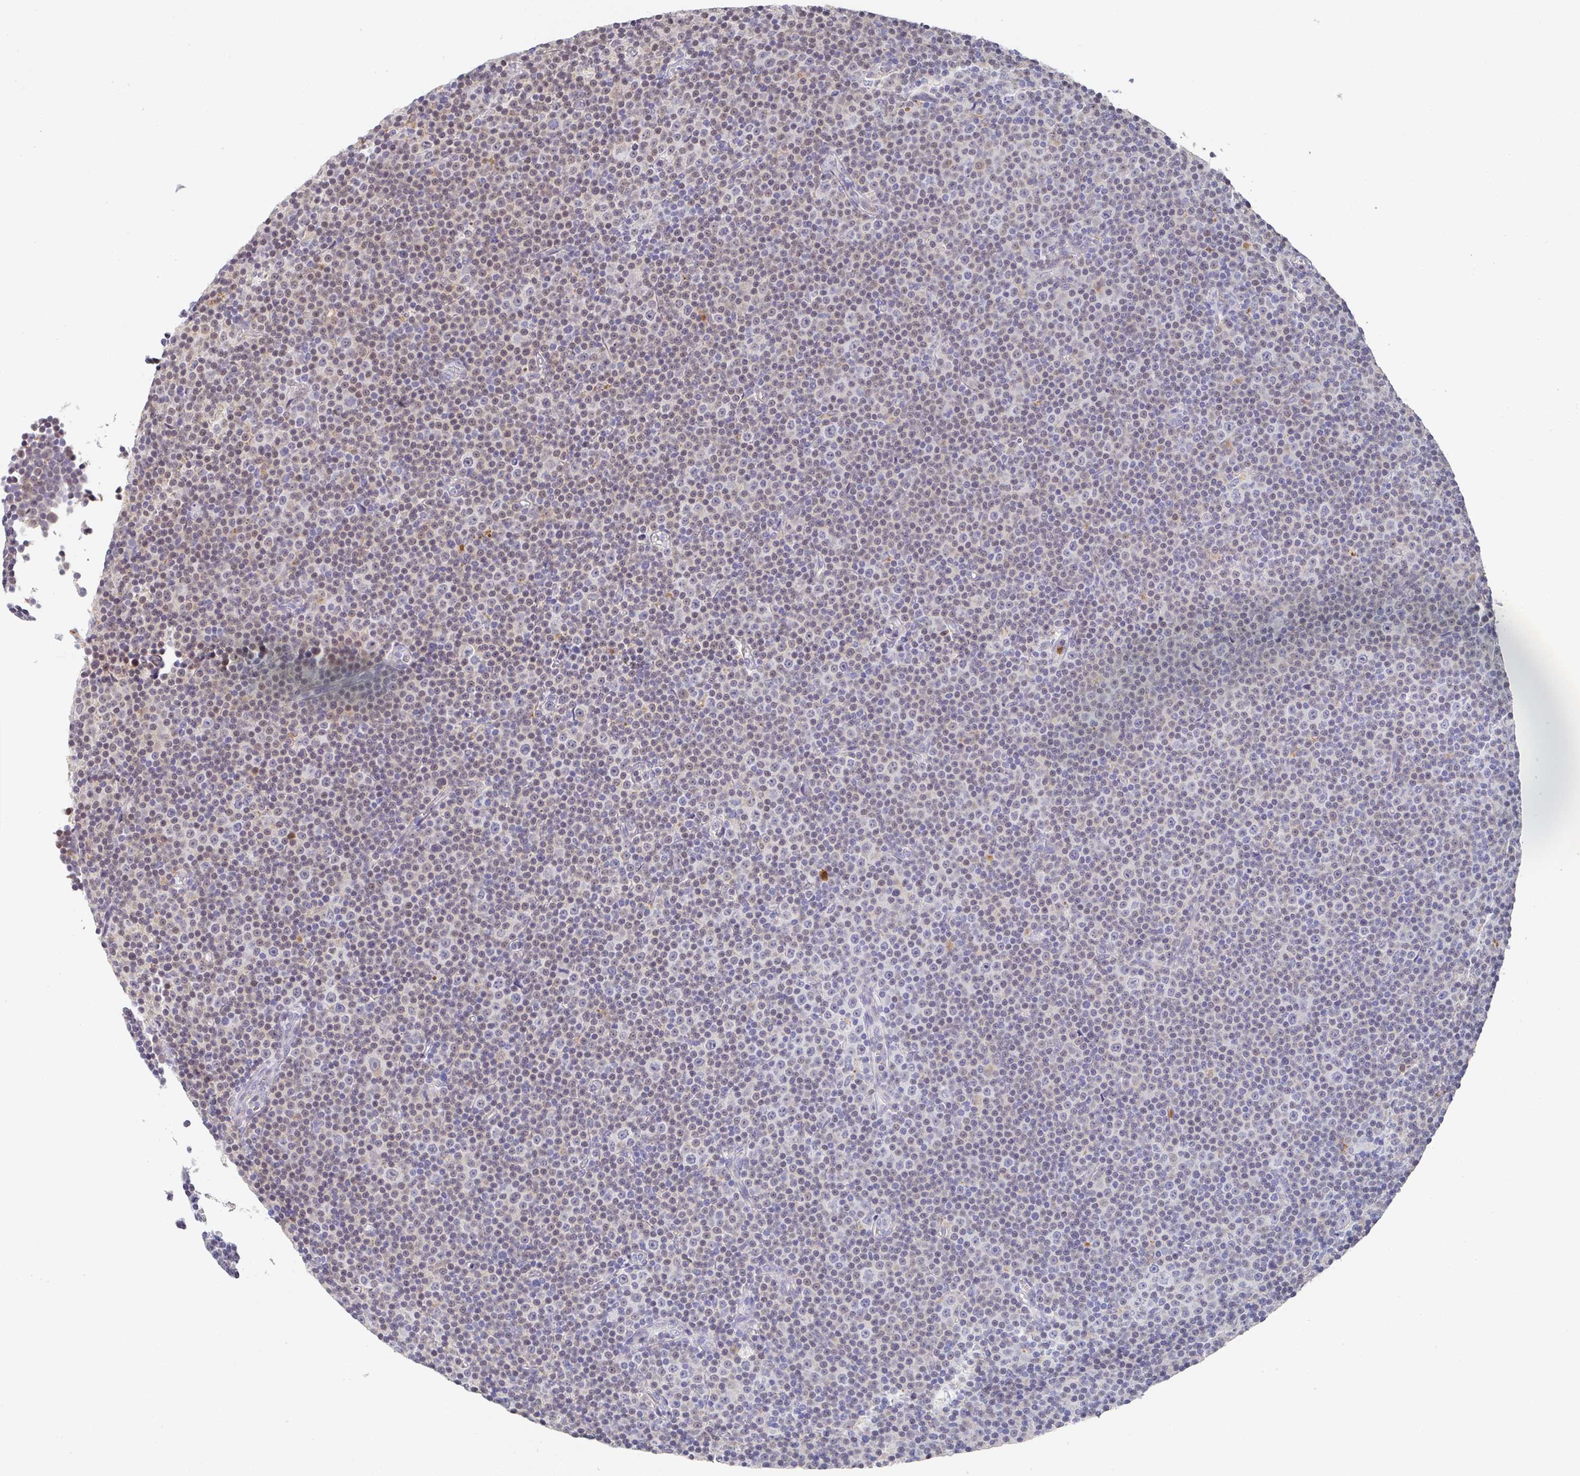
{"staining": {"intensity": "weak", "quantity": "25%-75%", "location": "nuclear"}, "tissue": "lymphoma", "cell_type": "Tumor cells", "image_type": "cancer", "snomed": [{"axis": "morphology", "description": "Malignant lymphoma, non-Hodgkin's type, Low grade"}, {"axis": "topography", "description": "Lymph node"}], "caption": "Weak nuclear expression is appreciated in approximately 25%-75% of tumor cells in lymphoma.", "gene": "NCF1", "patient": {"sex": "female", "age": 67}}